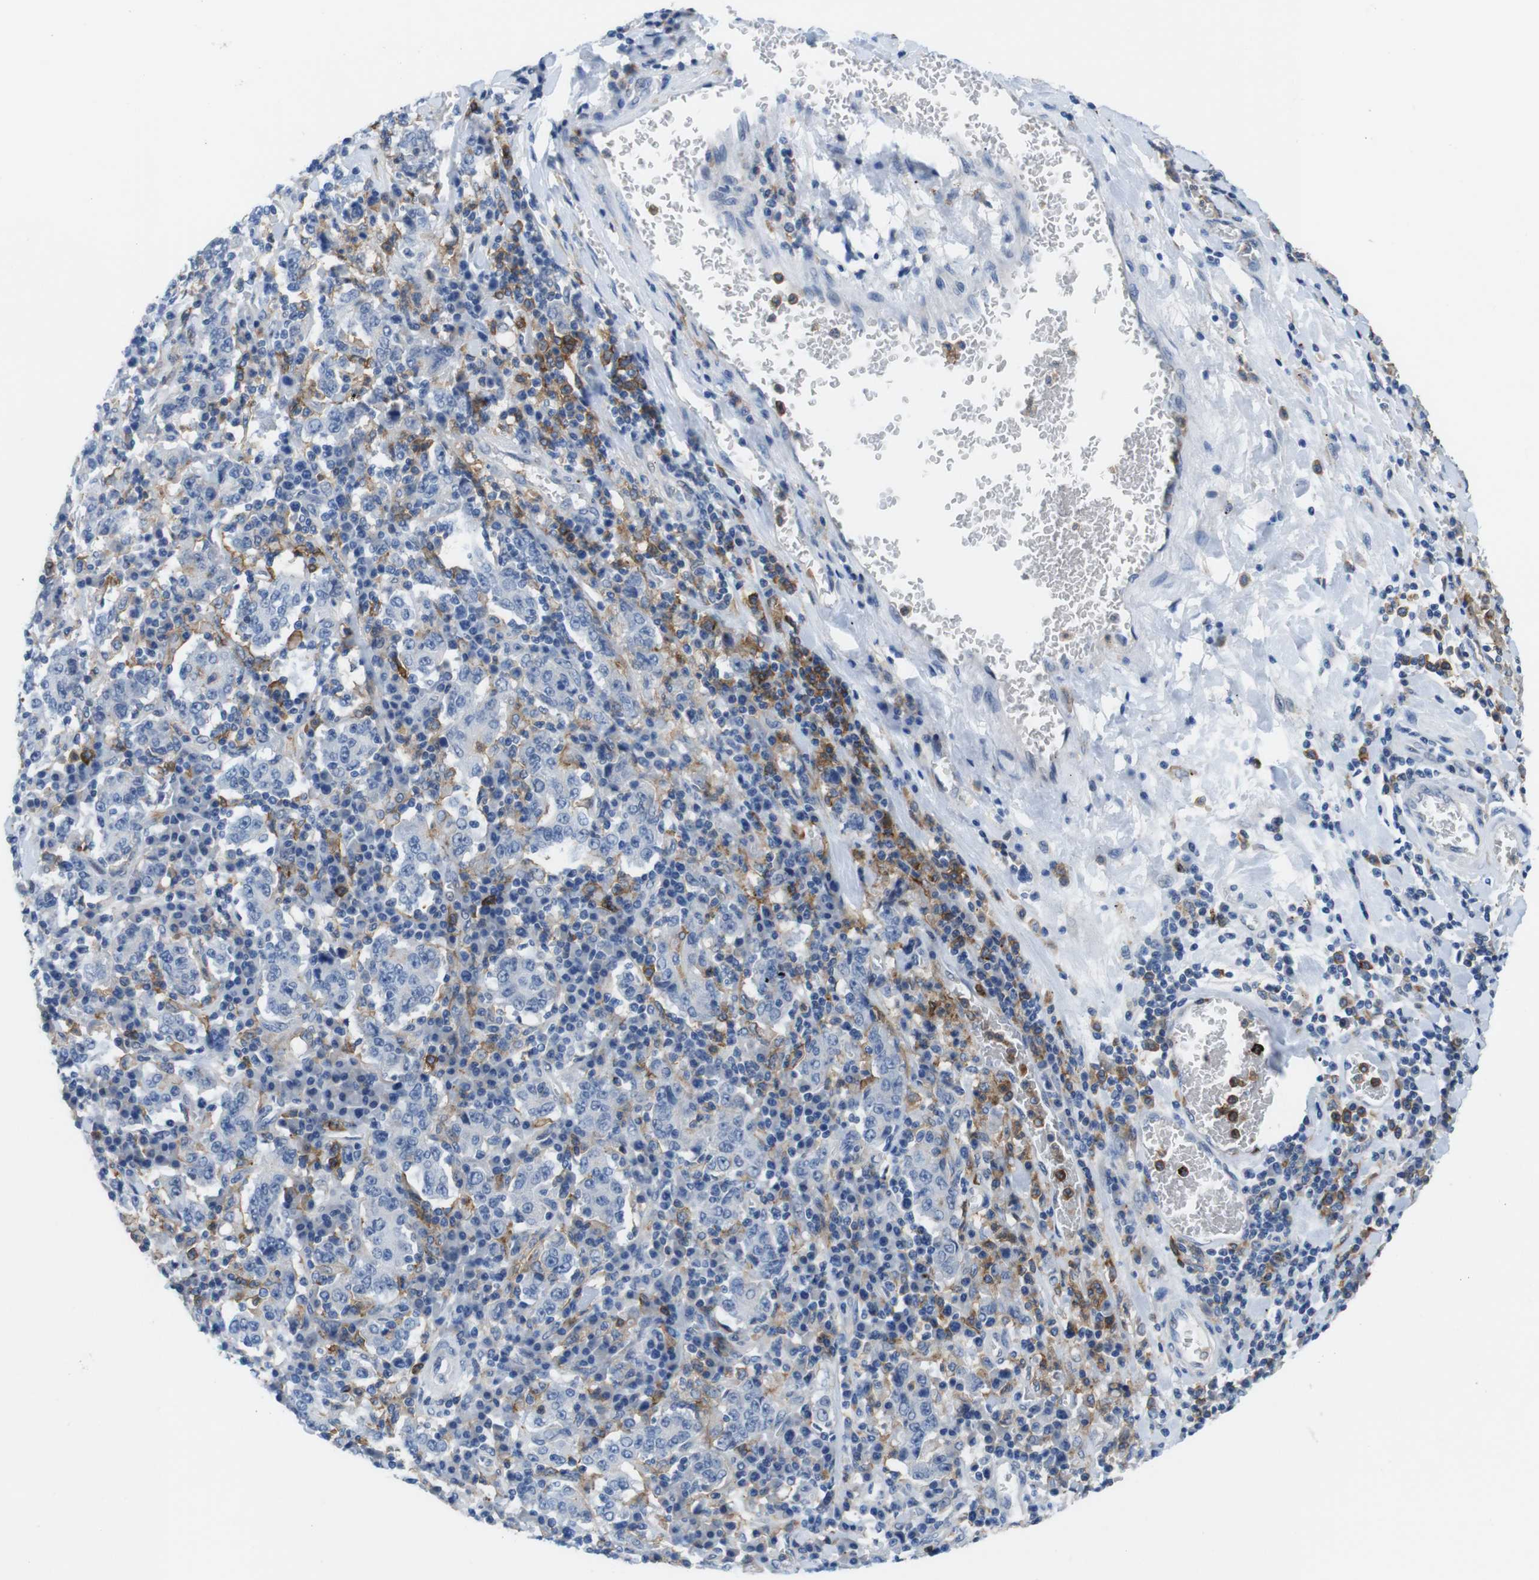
{"staining": {"intensity": "negative", "quantity": "none", "location": "none"}, "tissue": "stomach cancer", "cell_type": "Tumor cells", "image_type": "cancer", "snomed": [{"axis": "morphology", "description": "Normal tissue, NOS"}, {"axis": "morphology", "description": "Adenocarcinoma, NOS"}, {"axis": "topography", "description": "Stomach, upper"}, {"axis": "topography", "description": "Stomach"}], "caption": "Stomach adenocarcinoma was stained to show a protein in brown. There is no significant positivity in tumor cells.", "gene": "CD300C", "patient": {"sex": "male", "age": 59}}